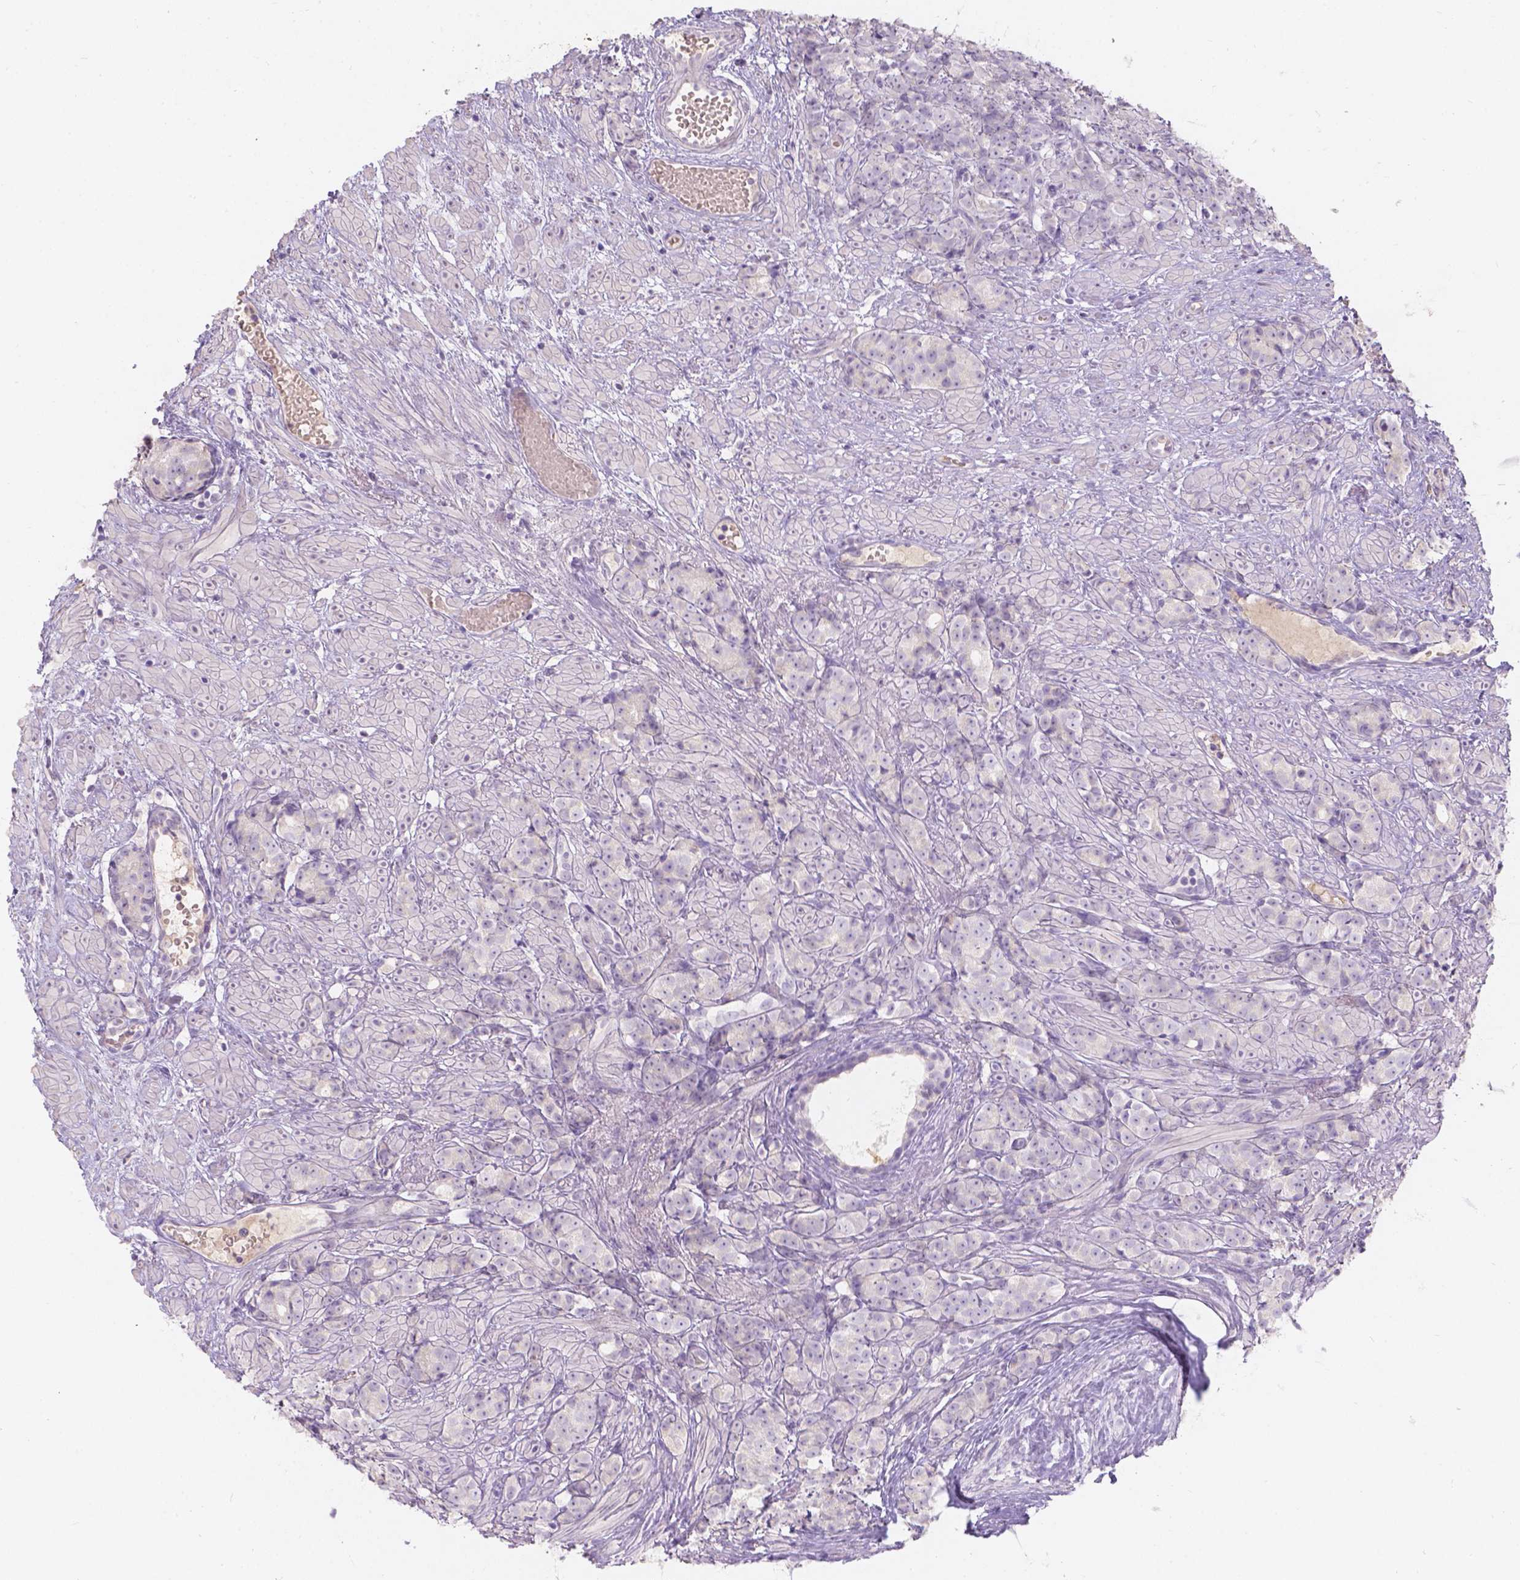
{"staining": {"intensity": "negative", "quantity": "none", "location": "none"}, "tissue": "prostate cancer", "cell_type": "Tumor cells", "image_type": "cancer", "snomed": [{"axis": "morphology", "description": "Adenocarcinoma, High grade"}, {"axis": "topography", "description": "Prostate"}], "caption": "Photomicrograph shows no significant protein positivity in tumor cells of prostate cancer (adenocarcinoma (high-grade)). (DAB IHC with hematoxylin counter stain).", "gene": "DCAF4L1", "patient": {"sex": "male", "age": 81}}